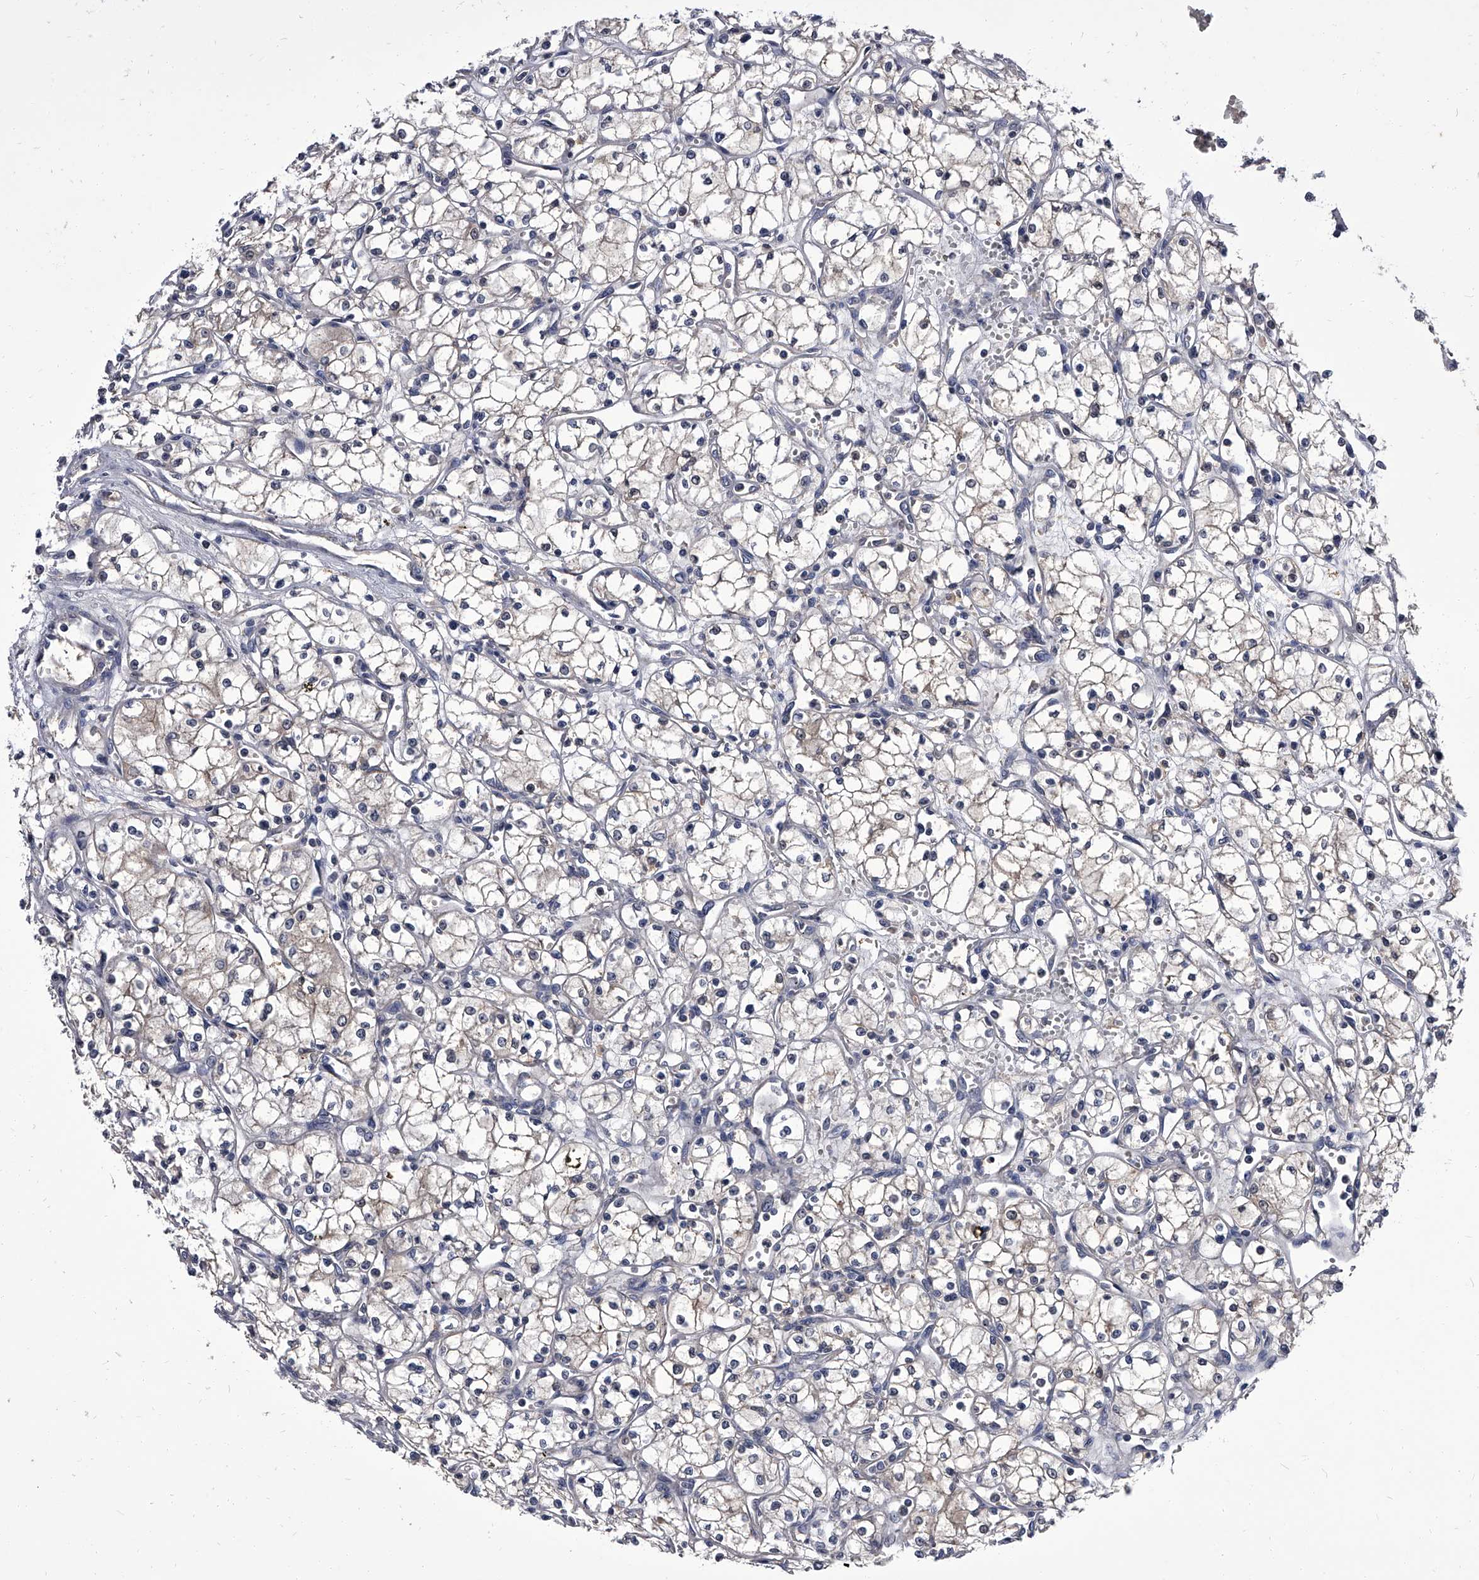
{"staining": {"intensity": "negative", "quantity": "none", "location": "none"}, "tissue": "renal cancer", "cell_type": "Tumor cells", "image_type": "cancer", "snomed": [{"axis": "morphology", "description": "Adenocarcinoma, NOS"}, {"axis": "topography", "description": "Kidney"}], "caption": "High power microscopy micrograph of an immunohistochemistry (IHC) histopathology image of renal cancer, revealing no significant expression in tumor cells.", "gene": "SLC18B1", "patient": {"sex": "male", "age": 59}}